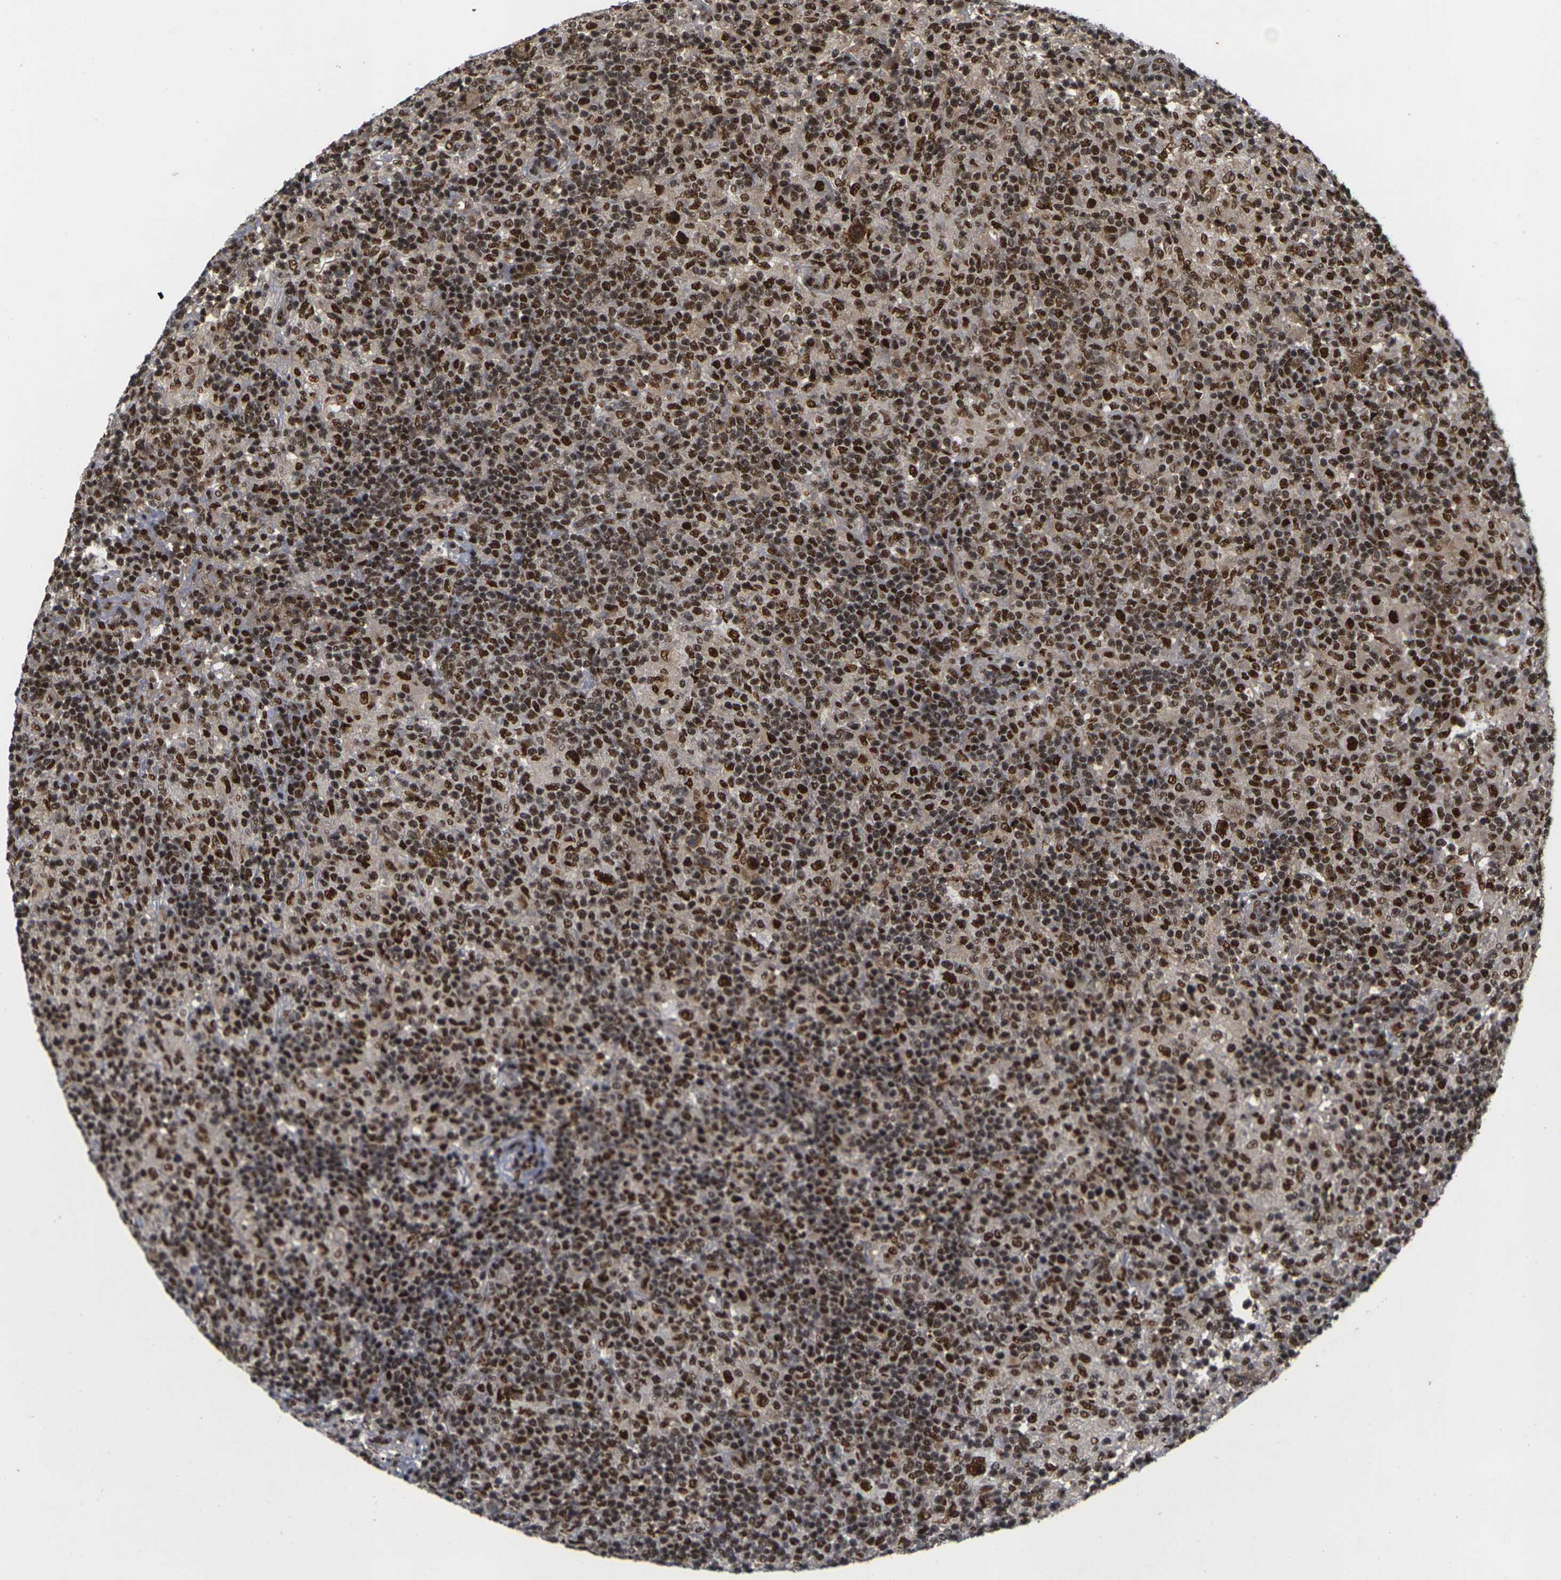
{"staining": {"intensity": "strong", "quantity": ">75%", "location": "nuclear"}, "tissue": "lymphoma", "cell_type": "Tumor cells", "image_type": "cancer", "snomed": [{"axis": "morphology", "description": "Hodgkin's disease, NOS"}, {"axis": "topography", "description": "Lymph node"}], "caption": "A brown stain shows strong nuclear staining of a protein in human lymphoma tumor cells.", "gene": "GTF2E1", "patient": {"sex": "male", "age": 70}}